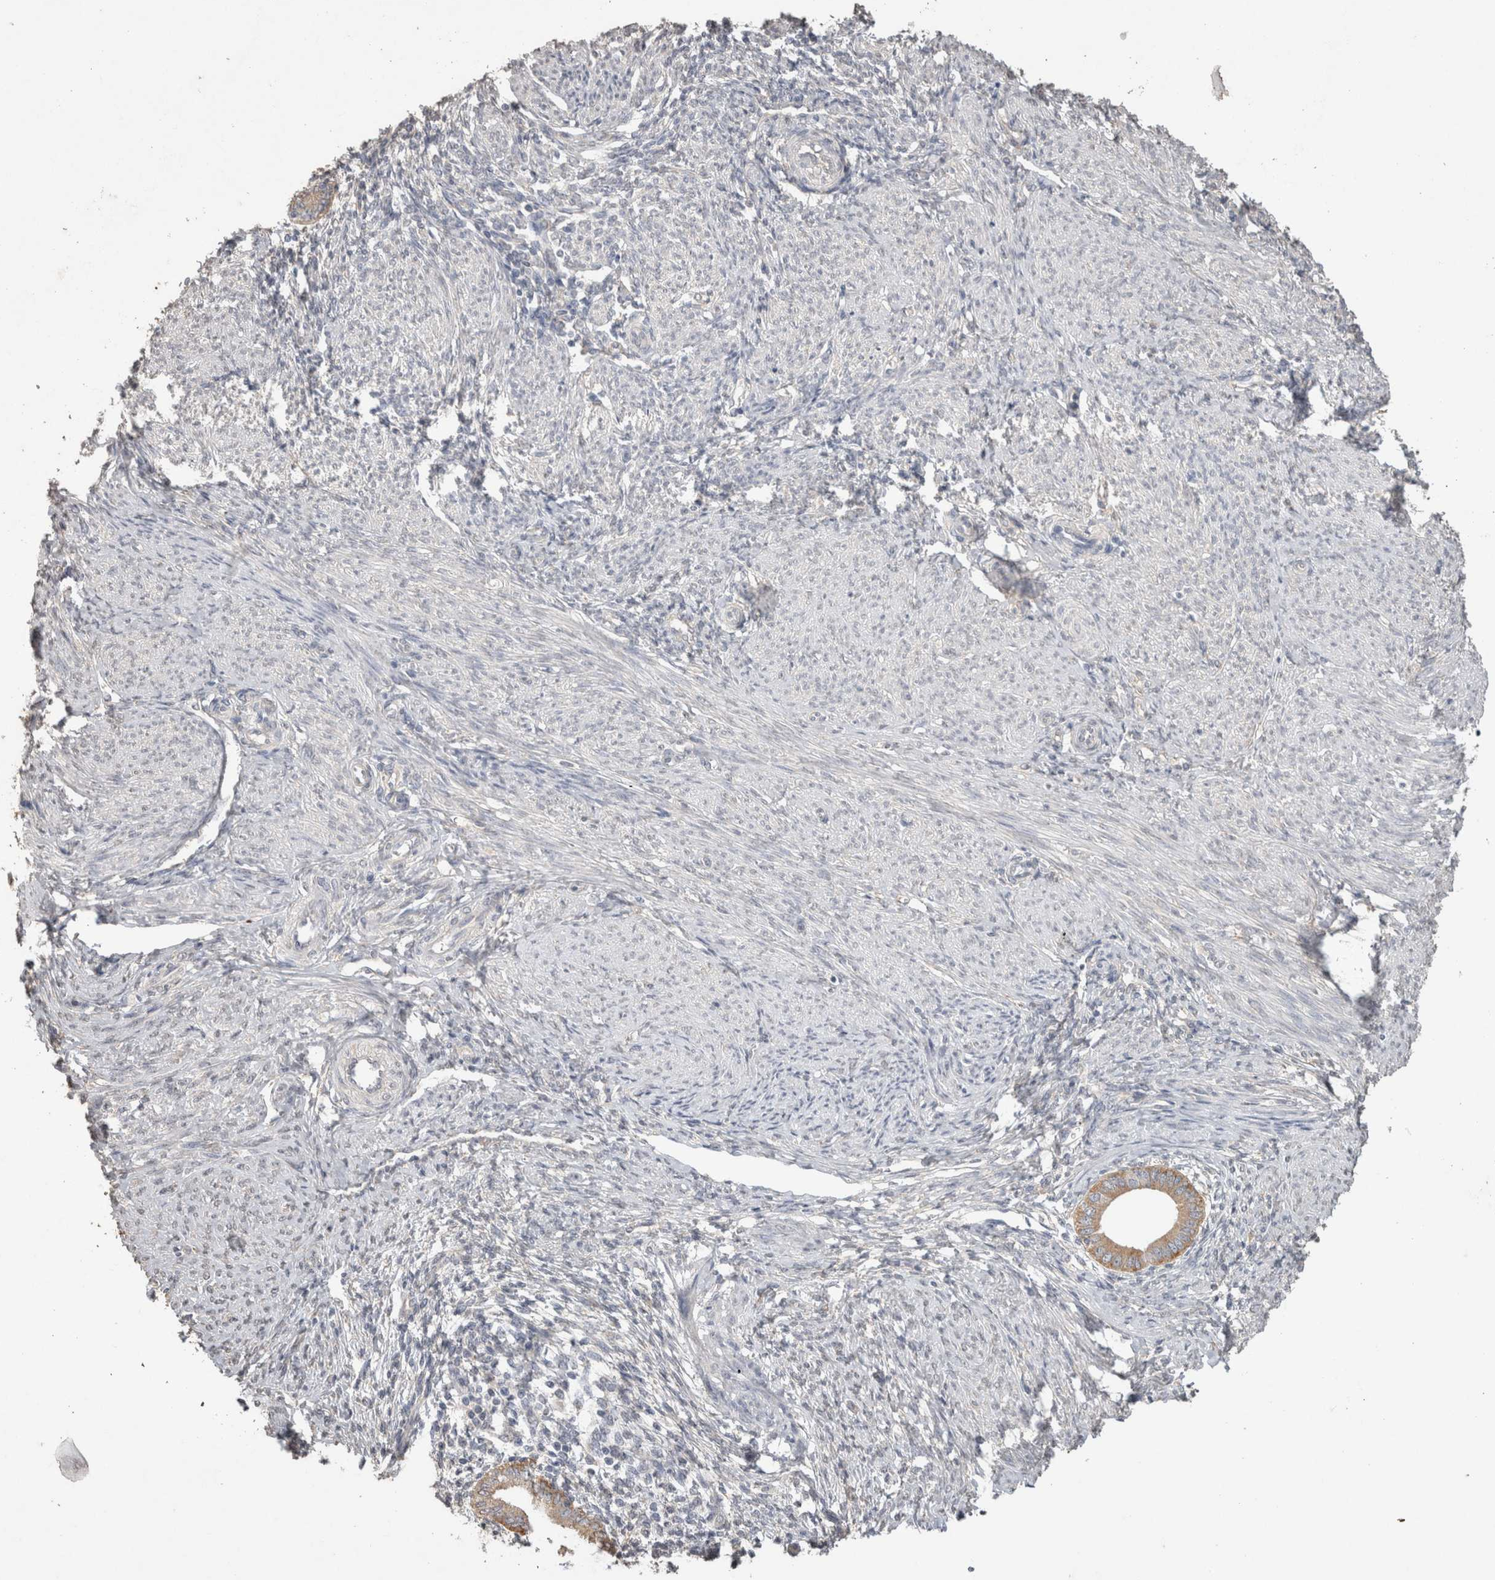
{"staining": {"intensity": "negative", "quantity": "none", "location": "none"}, "tissue": "endometrium", "cell_type": "Cells in endometrial stroma", "image_type": "normal", "snomed": [{"axis": "morphology", "description": "Normal tissue, NOS"}, {"axis": "topography", "description": "Endometrium"}], "caption": "DAB immunohistochemical staining of benign human endometrium shows no significant expression in cells in endometrial stroma.", "gene": "NAALADL2", "patient": {"sex": "female", "age": 42}}